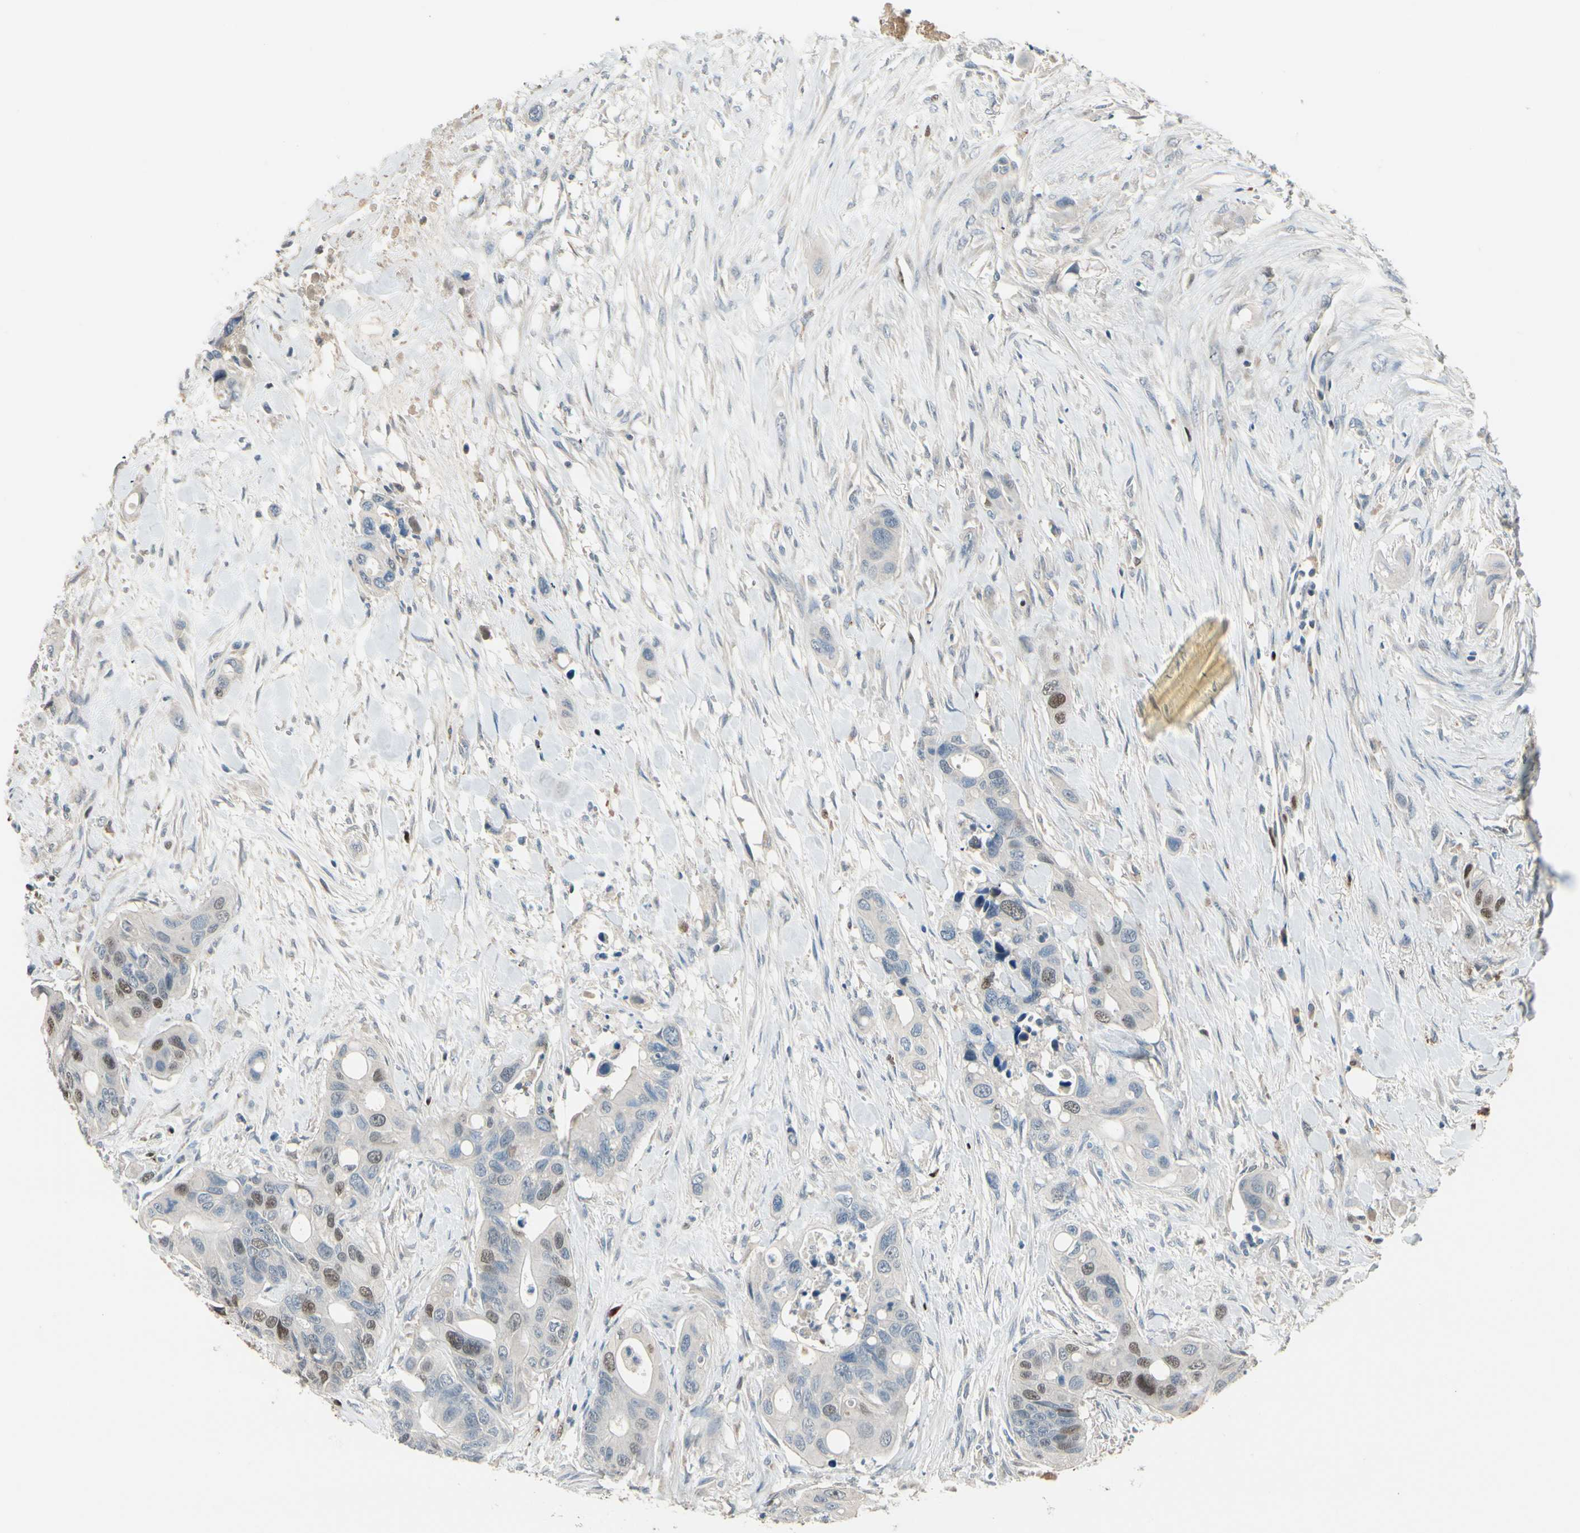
{"staining": {"intensity": "moderate", "quantity": "<25%", "location": "nuclear"}, "tissue": "colorectal cancer", "cell_type": "Tumor cells", "image_type": "cancer", "snomed": [{"axis": "morphology", "description": "Adenocarcinoma, NOS"}, {"axis": "topography", "description": "Colon"}], "caption": "Immunohistochemical staining of colorectal cancer (adenocarcinoma) displays low levels of moderate nuclear staining in approximately <25% of tumor cells.", "gene": "ZKSCAN4", "patient": {"sex": "female", "age": 57}}